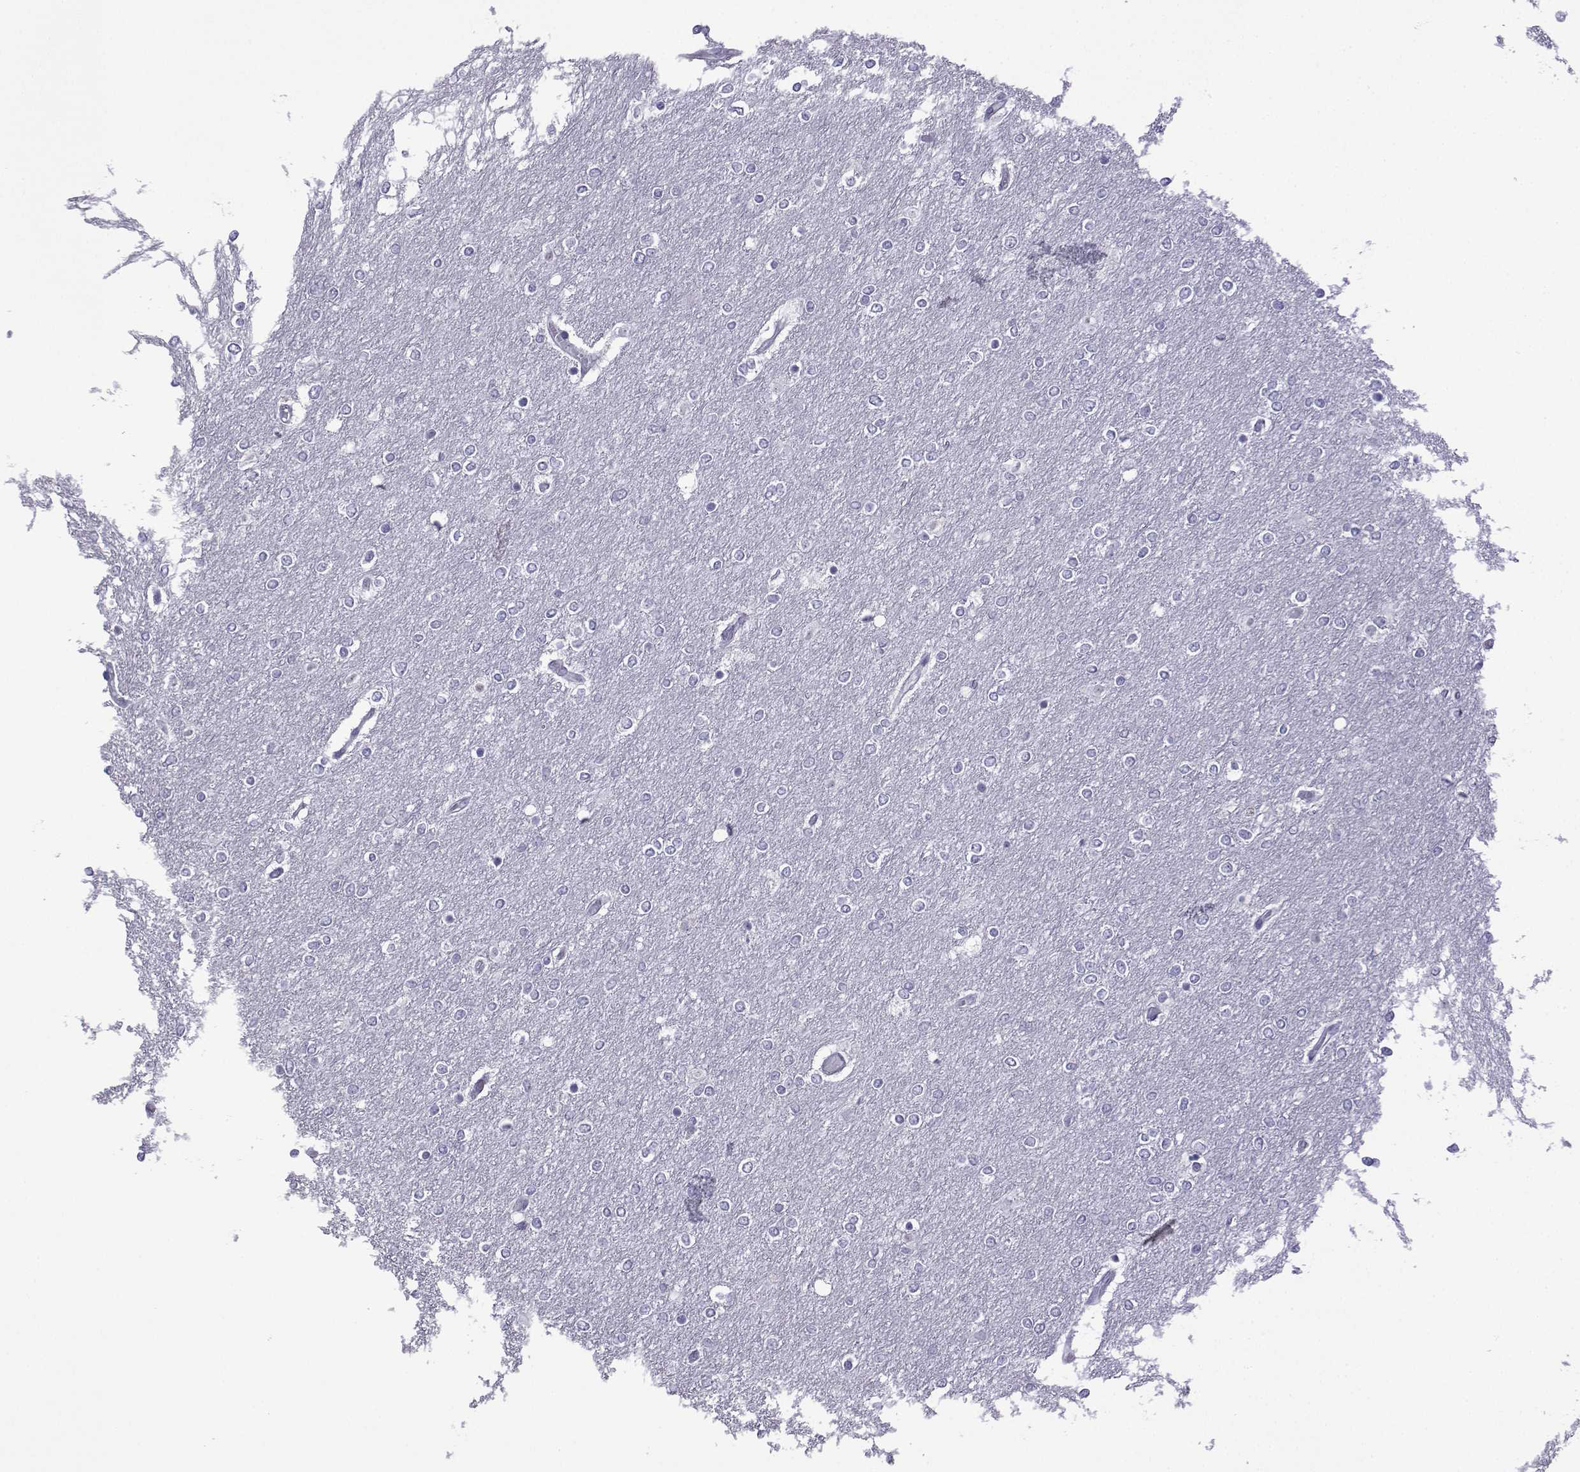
{"staining": {"intensity": "negative", "quantity": "none", "location": "none"}, "tissue": "glioma", "cell_type": "Tumor cells", "image_type": "cancer", "snomed": [{"axis": "morphology", "description": "Glioma, malignant, High grade"}, {"axis": "topography", "description": "Brain"}], "caption": "There is no significant expression in tumor cells of glioma.", "gene": "CFAP70", "patient": {"sex": "female", "age": 61}}